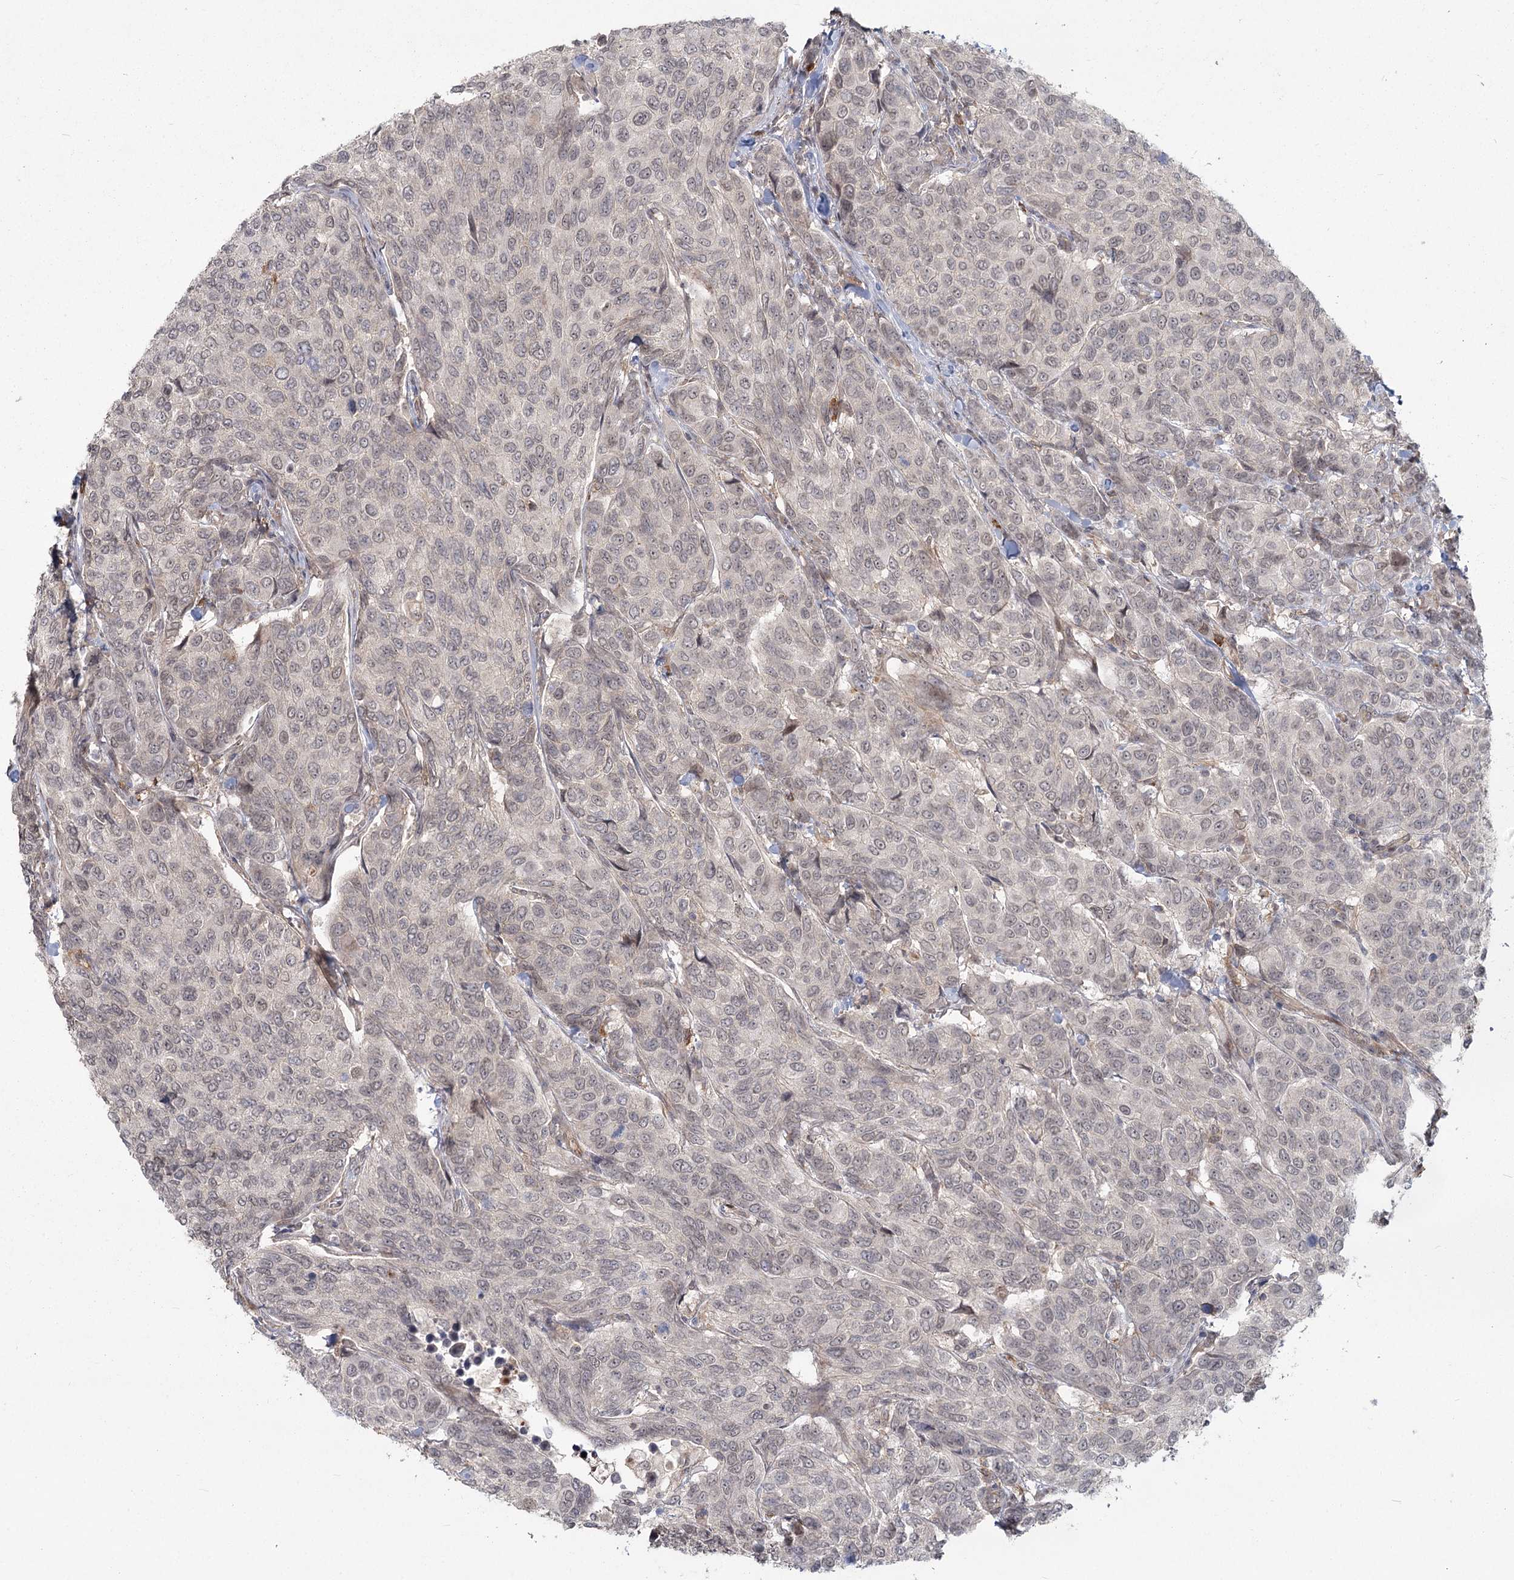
{"staining": {"intensity": "weak", "quantity": "<25%", "location": "nuclear"}, "tissue": "breast cancer", "cell_type": "Tumor cells", "image_type": "cancer", "snomed": [{"axis": "morphology", "description": "Duct carcinoma"}, {"axis": "topography", "description": "Breast"}], "caption": "Photomicrograph shows no protein staining in tumor cells of breast cancer (invasive ductal carcinoma) tissue. (Stains: DAB (3,3'-diaminobenzidine) IHC with hematoxylin counter stain, Microscopy: brightfield microscopy at high magnification).", "gene": "AP2M1", "patient": {"sex": "female", "age": 55}}